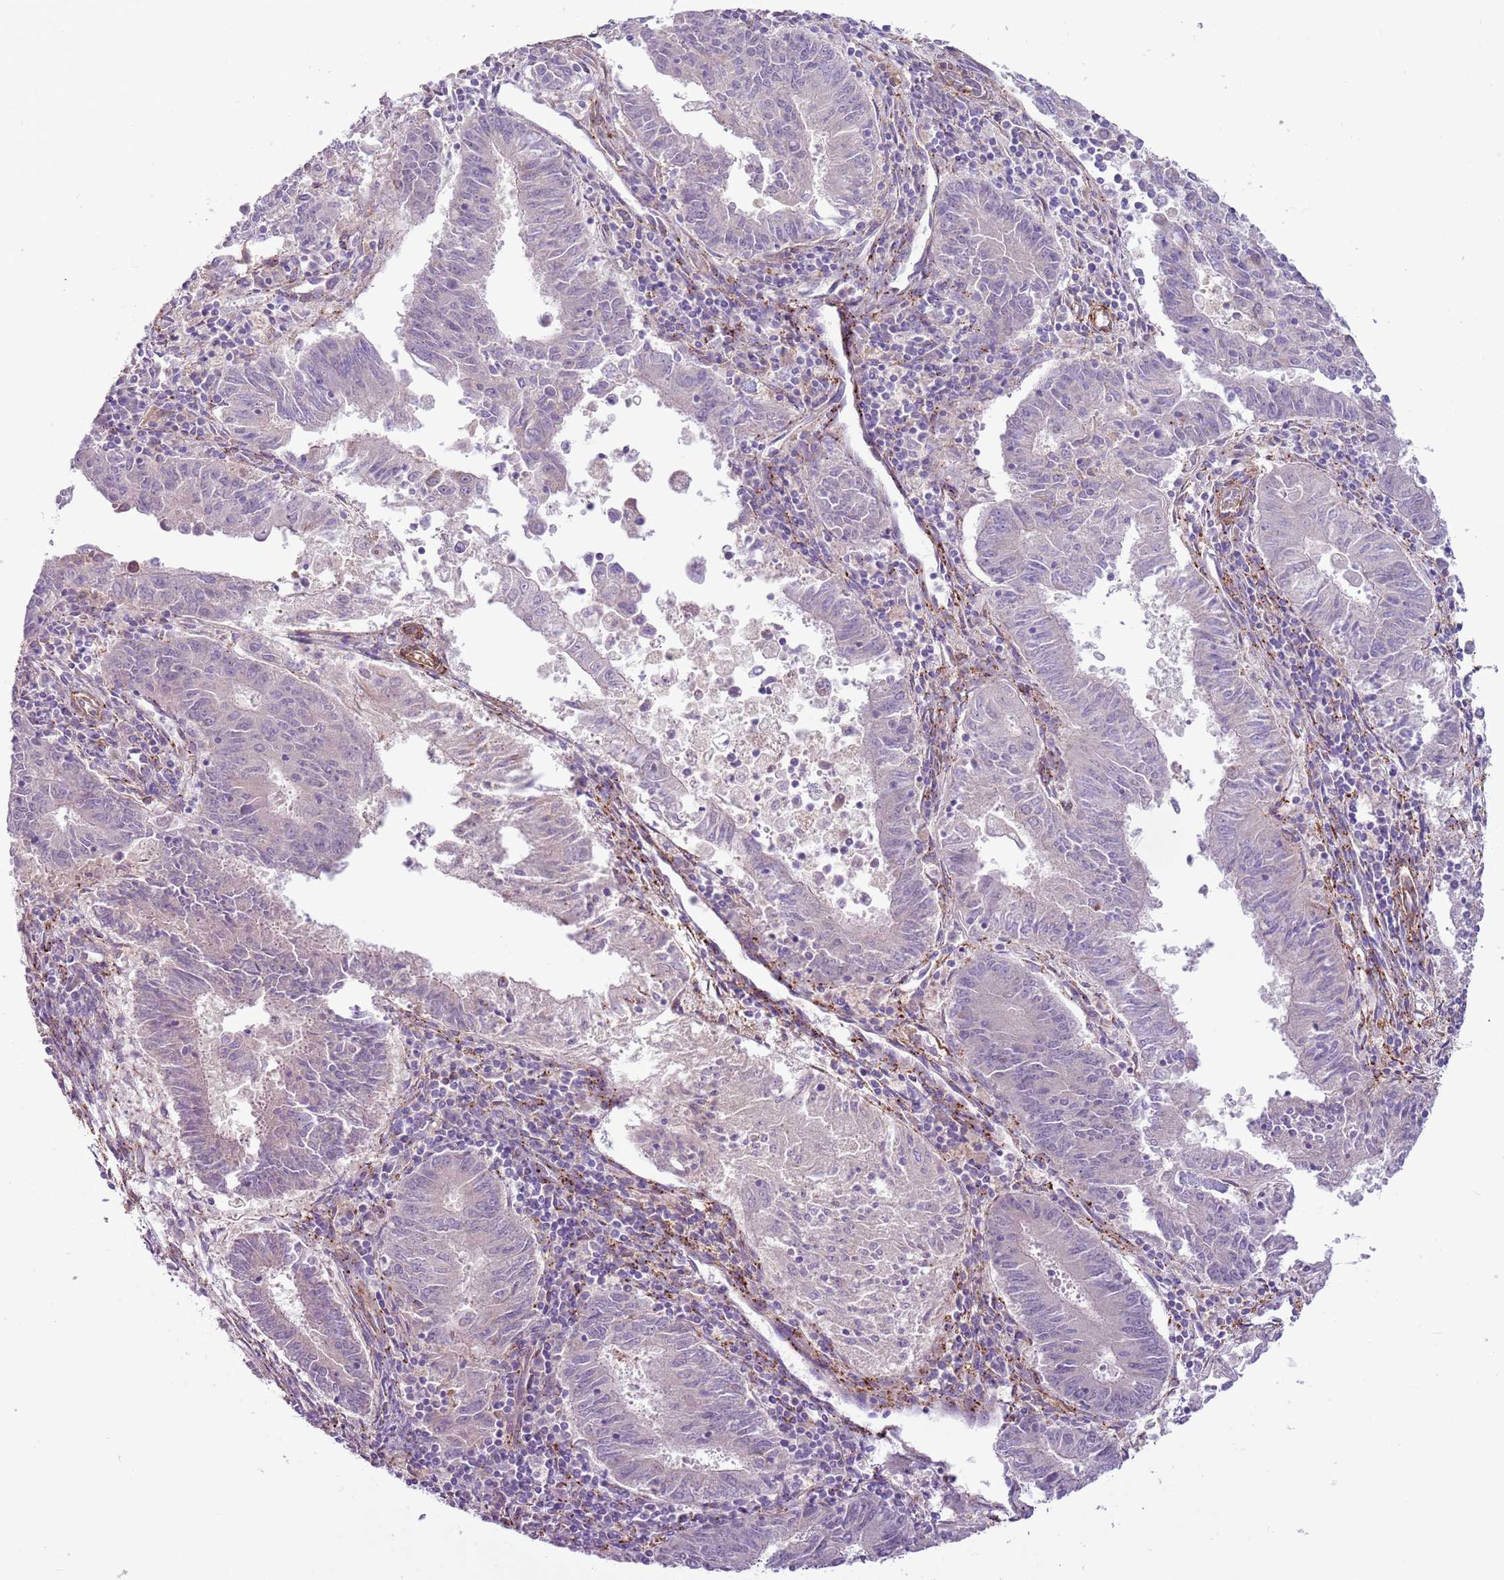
{"staining": {"intensity": "negative", "quantity": "none", "location": "none"}, "tissue": "endometrial cancer", "cell_type": "Tumor cells", "image_type": "cancer", "snomed": [{"axis": "morphology", "description": "Adenocarcinoma, NOS"}, {"axis": "topography", "description": "Endometrium"}], "caption": "Immunohistochemistry photomicrograph of neoplastic tissue: endometrial cancer (adenocarcinoma) stained with DAB demonstrates no significant protein staining in tumor cells.", "gene": "MRO", "patient": {"sex": "female", "age": 59}}